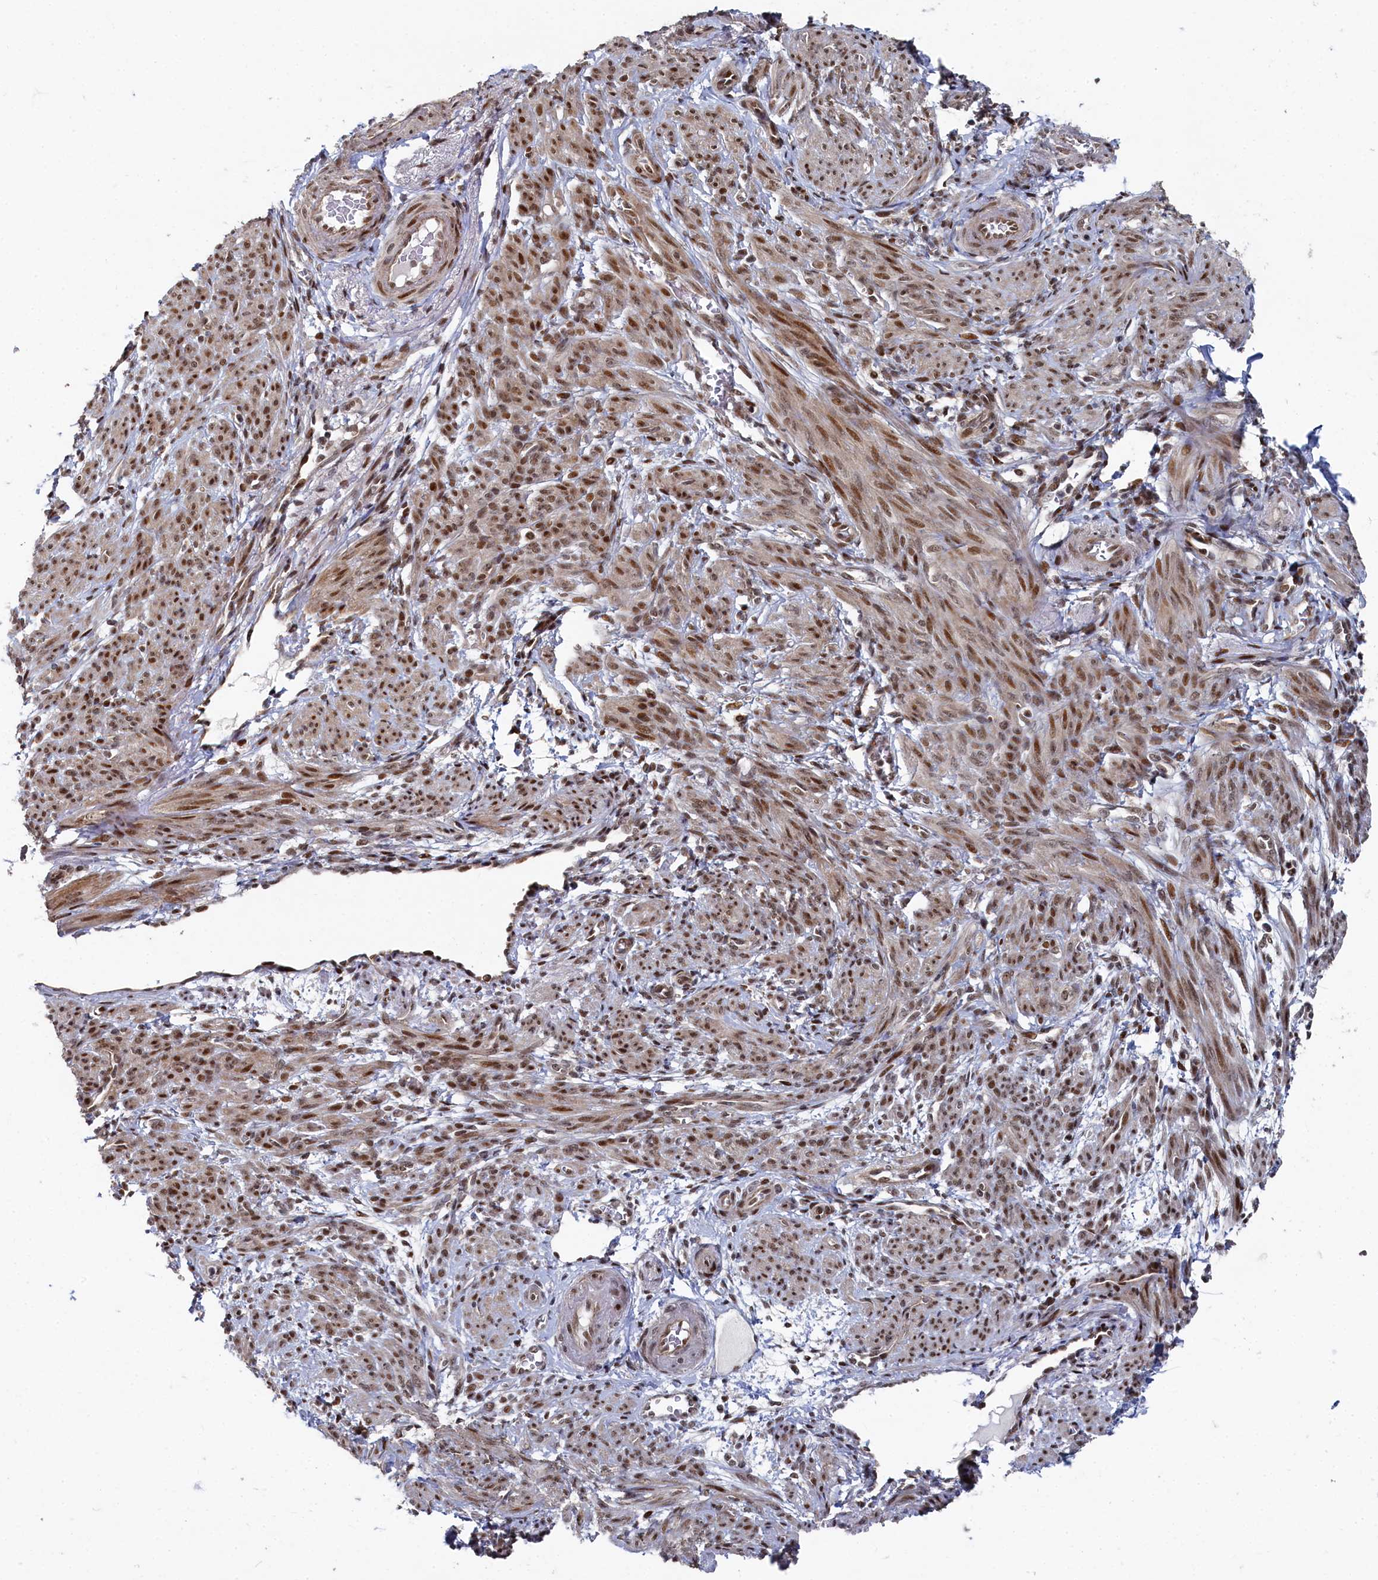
{"staining": {"intensity": "moderate", "quantity": "25%-75%", "location": "cytoplasmic/membranous,nuclear"}, "tissue": "smooth muscle", "cell_type": "Smooth muscle cells", "image_type": "normal", "snomed": [{"axis": "morphology", "description": "Normal tissue, NOS"}, {"axis": "topography", "description": "Smooth muscle"}], "caption": "Protein expression analysis of unremarkable human smooth muscle reveals moderate cytoplasmic/membranous,nuclear expression in approximately 25%-75% of smooth muscle cells.", "gene": "BUB3", "patient": {"sex": "female", "age": 39}}